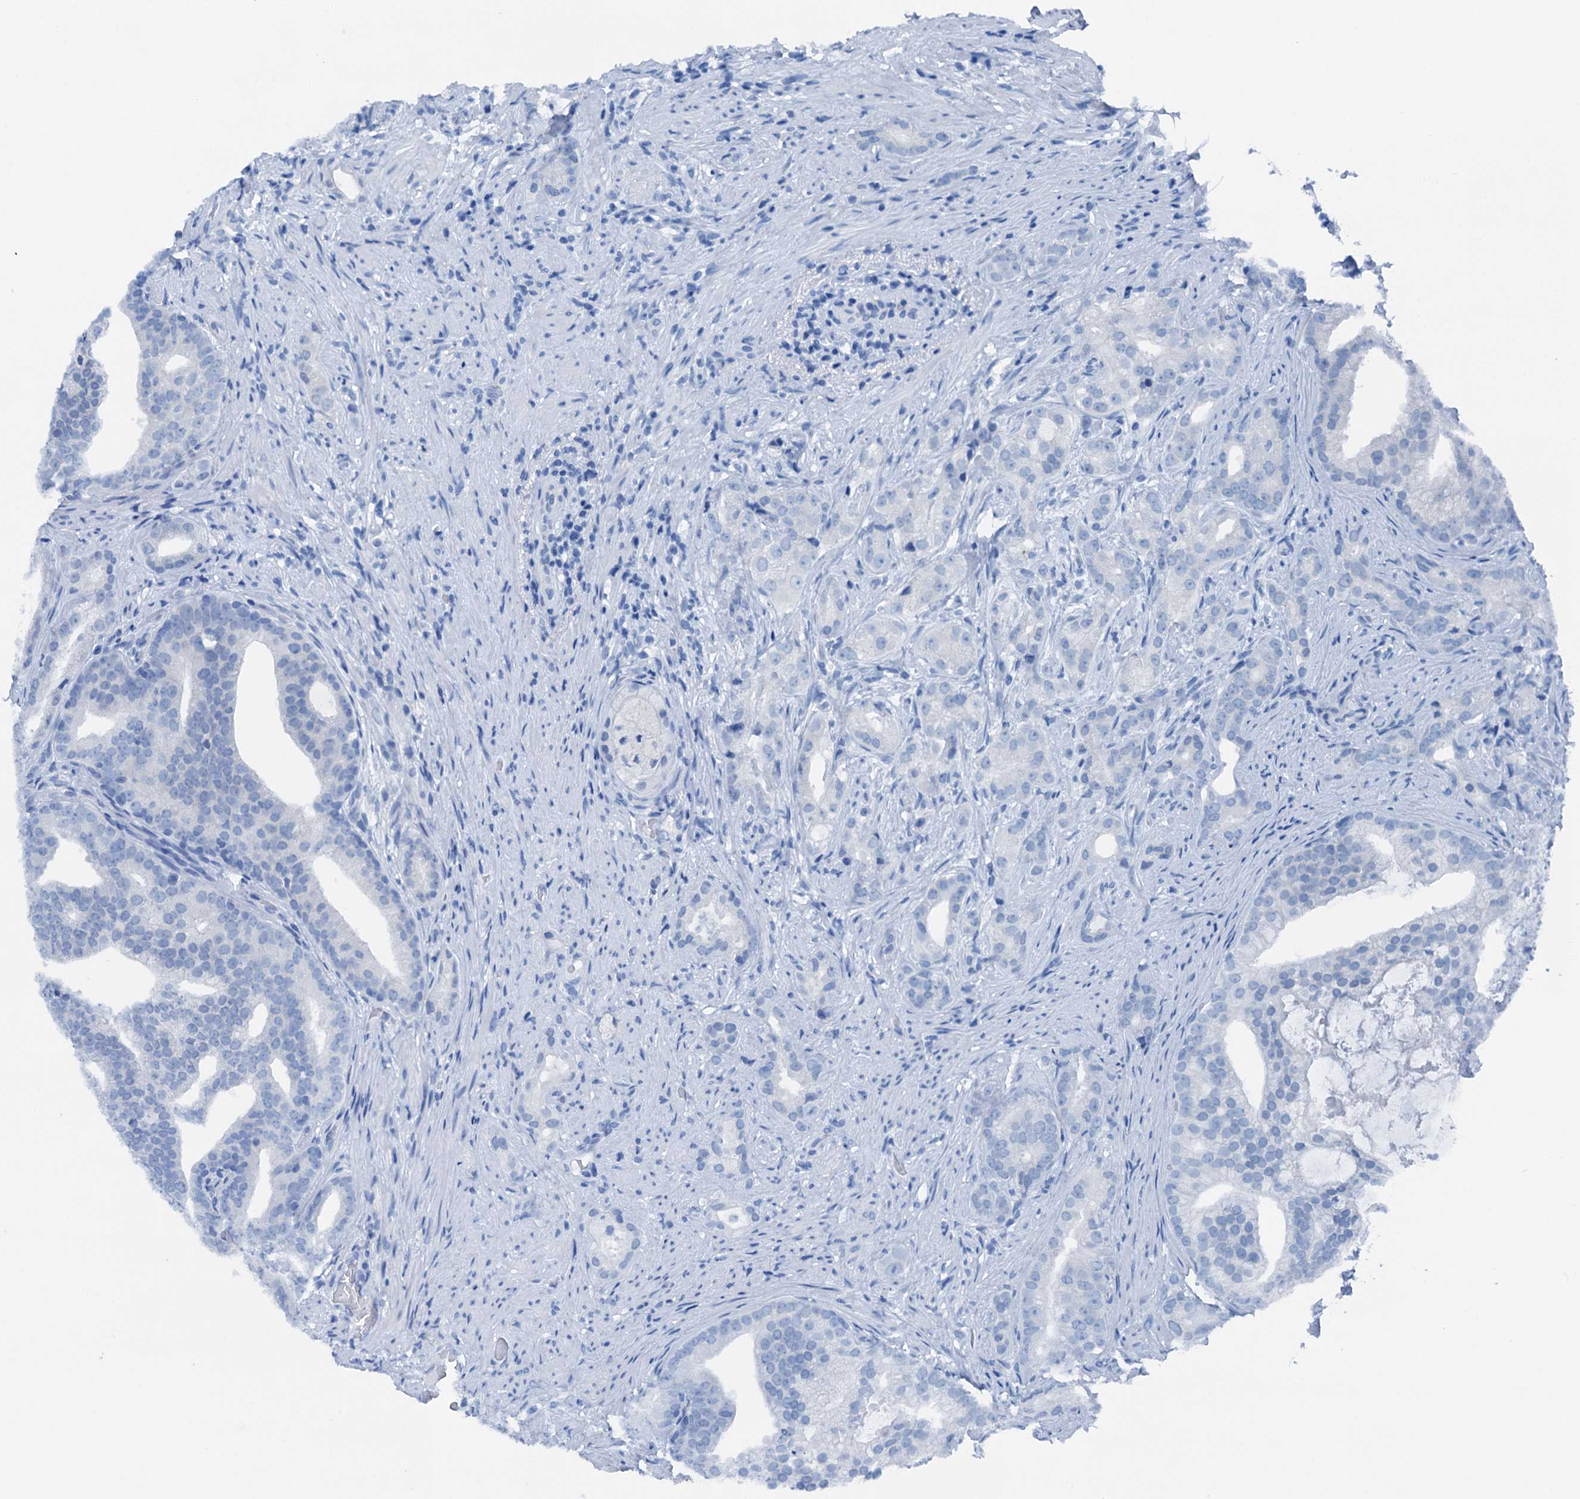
{"staining": {"intensity": "negative", "quantity": "none", "location": "none"}, "tissue": "prostate cancer", "cell_type": "Tumor cells", "image_type": "cancer", "snomed": [{"axis": "morphology", "description": "Adenocarcinoma, Low grade"}, {"axis": "topography", "description": "Prostate"}], "caption": "Prostate cancer (adenocarcinoma (low-grade)) was stained to show a protein in brown. There is no significant expression in tumor cells.", "gene": "CBLN3", "patient": {"sex": "male", "age": 71}}